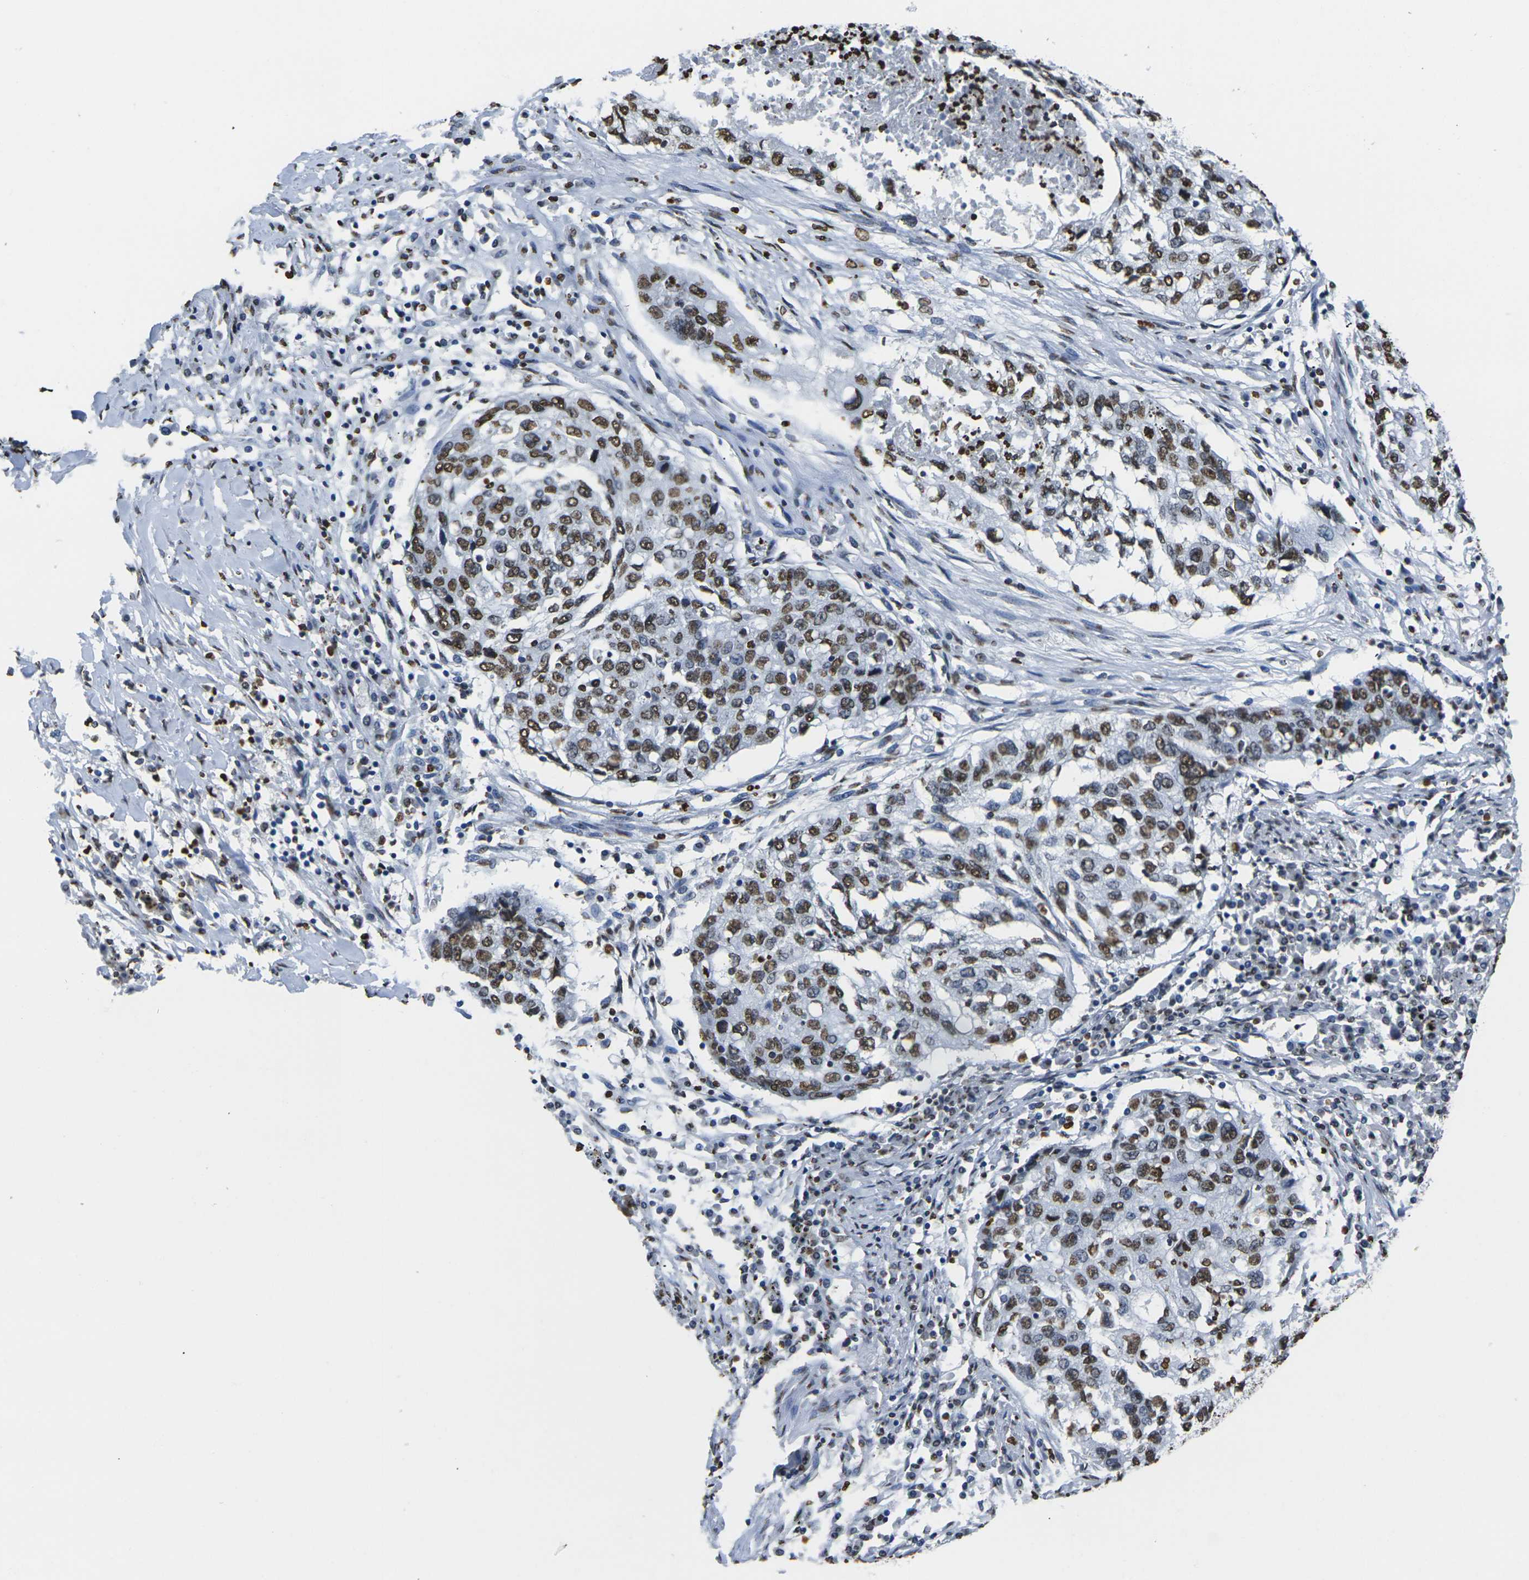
{"staining": {"intensity": "strong", "quantity": "25%-75%", "location": "nuclear"}, "tissue": "lung cancer", "cell_type": "Tumor cells", "image_type": "cancer", "snomed": [{"axis": "morphology", "description": "Squamous cell carcinoma, NOS"}, {"axis": "topography", "description": "Lung"}], "caption": "Lung squamous cell carcinoma was stained to show a protein in brown. There is high levels of strong nuclear expression in about 25%-75% of tumor cells. Using DAB (3,3'-diaminobenzidine) (brown) and hematoxylin (blue) stains, captured at high magnification using brightfield microscopy.", "gene": "DRAXIN", "patient": {"sex": "female", "age": 63}}